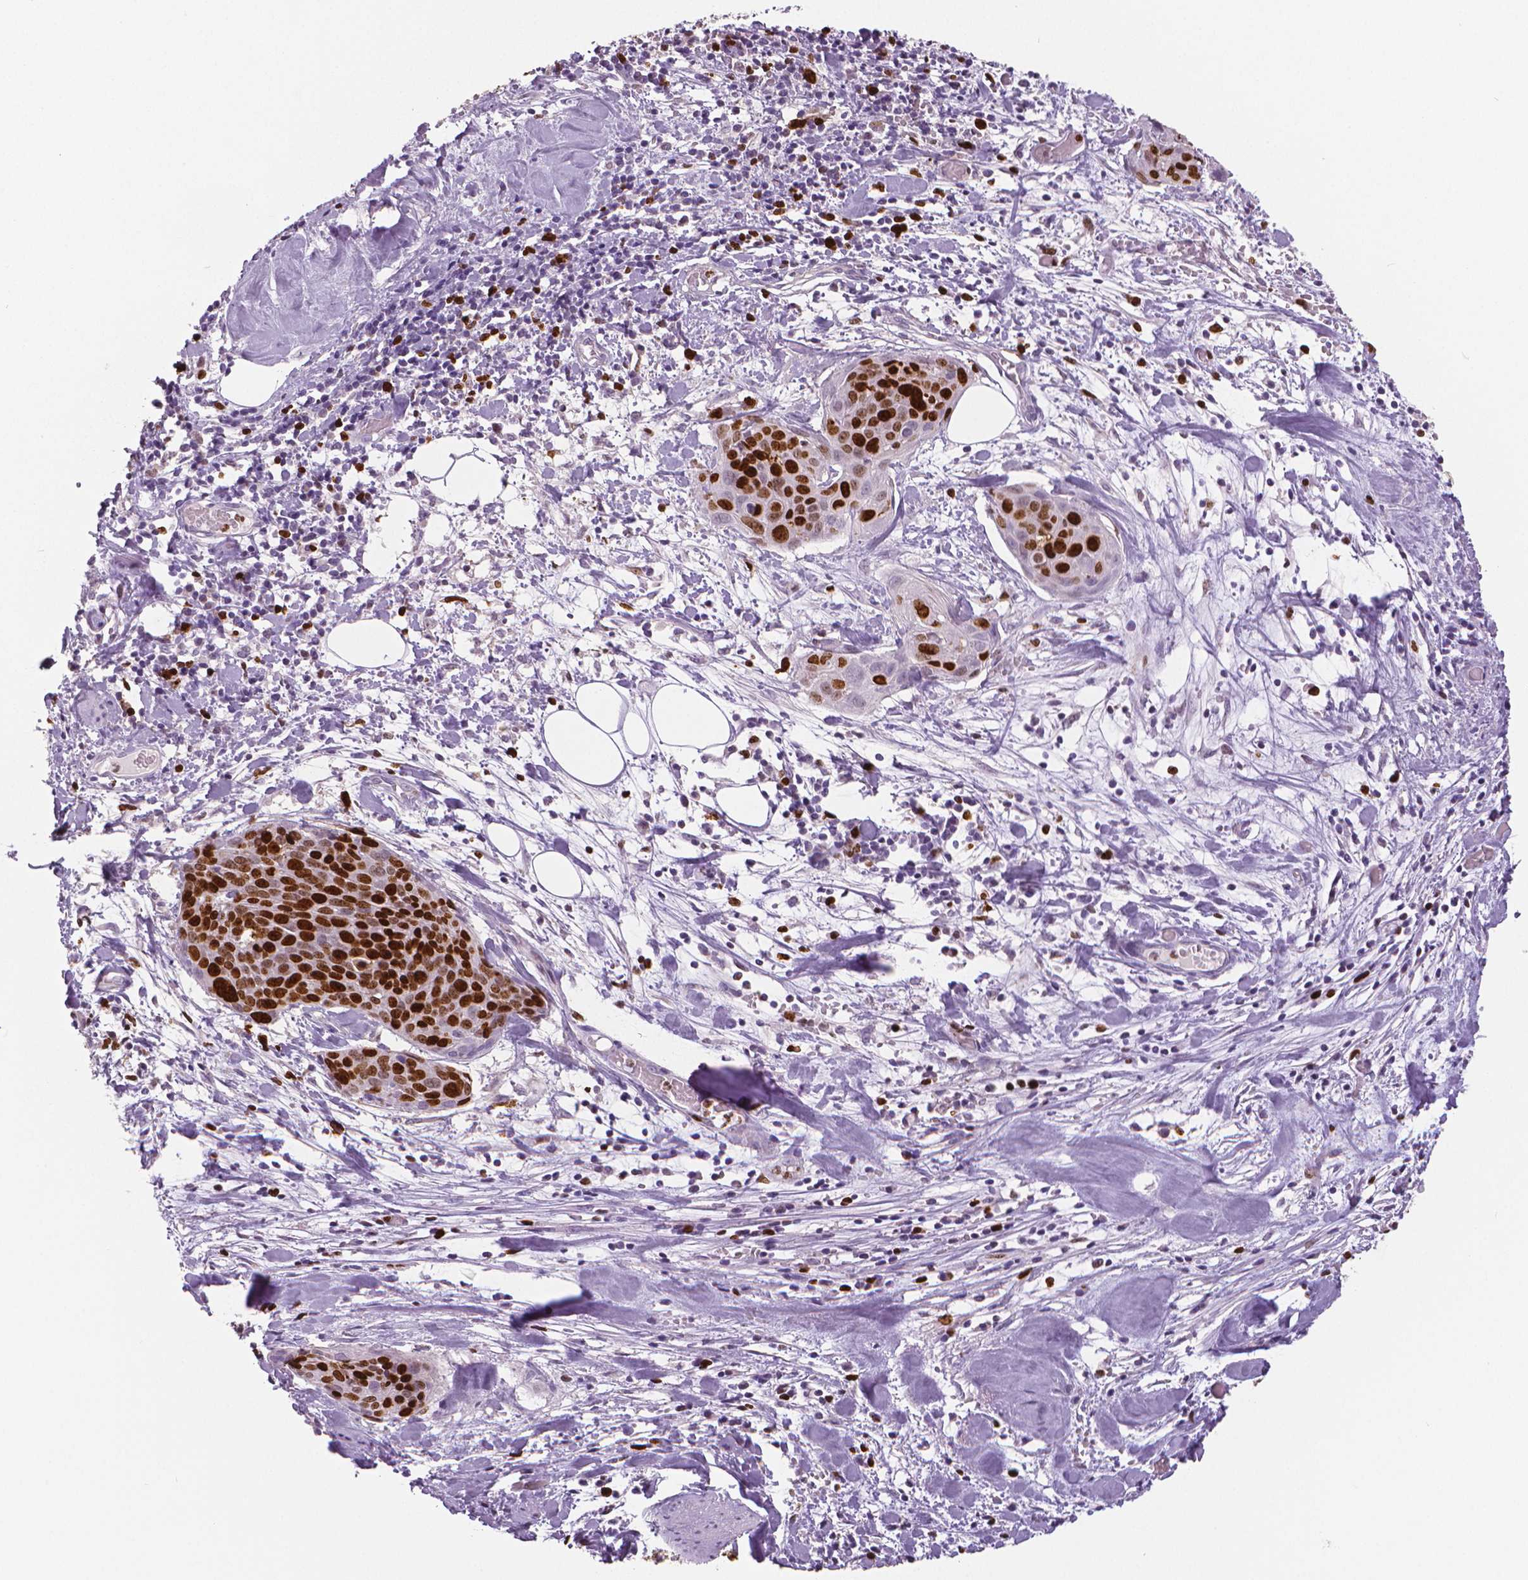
{"staining": {"intensity": "strong", "quantity": ">75%", "location": "nuclear"}, "tissue": "cervical cancer", "cell_type": "Tumor cells", "image_type": "cancer", "snomed": [{"axis": "morphology", "description": "Squamous cell carcinoma, NOS"}, {"axis": "topography", "description": "Cervix"}], "caption": "A histopathology image of human cervical cancer (squamous cell carcinoma) stained for a protein reveals strong nuclear brown staining in tumor cells.", "gene": "MKI67", "patient": {"sex": "female", "age": 39}}